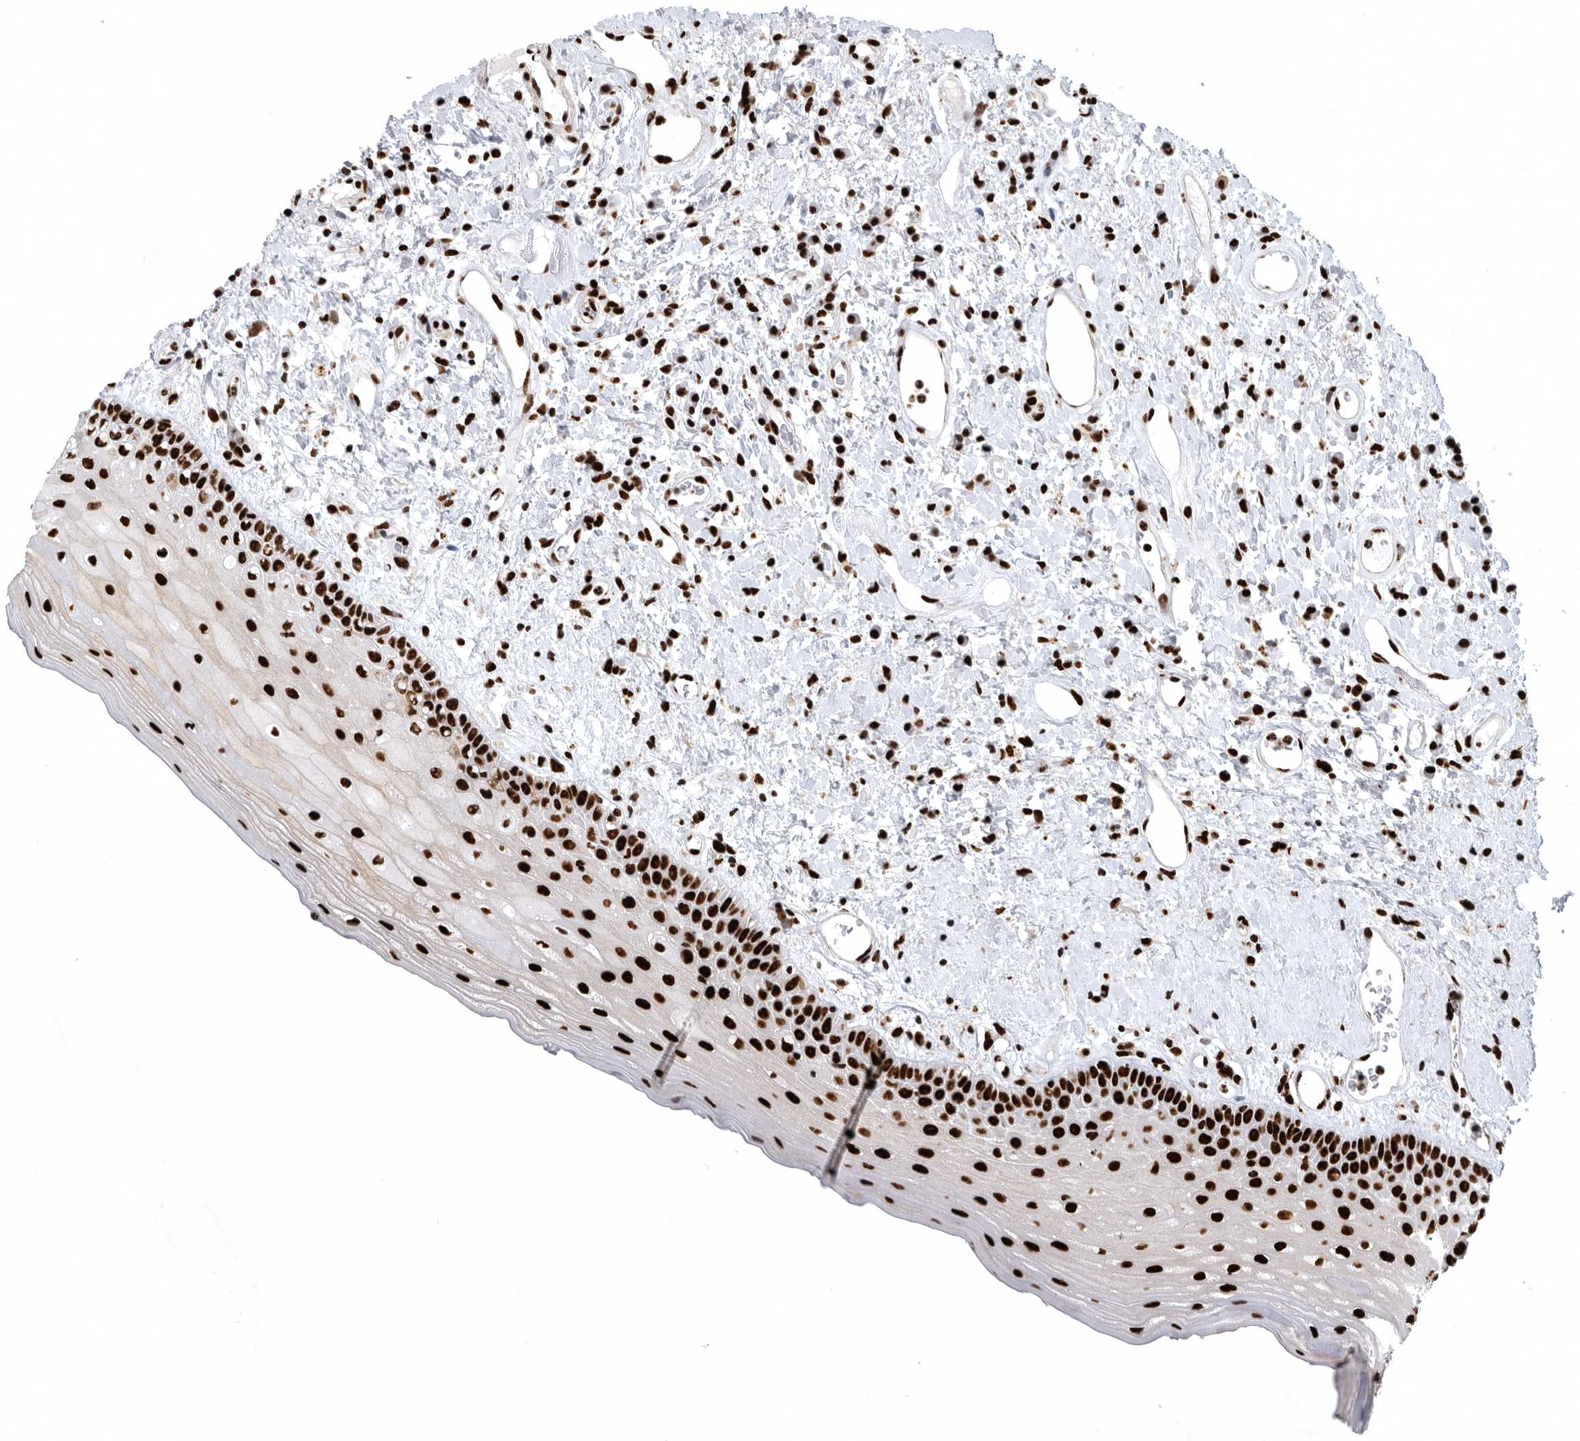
{"staining": {"intensity": "strong", "quantity": ">75%", "location": "nuclear"}, "tissue": "oral mucosa", "cell_type": "Squamous epithelial cells", "image_type": "normal", "snomed": [{"axis": "morphology", "description": "Normal tissue, NOS"}, {"axis": "topography", "description": "Oral tissue"}], "caption": "Immunohistochemical staining of benign human oral mucosa displays >75% levels of strong nuclear protein positivity in about >75% of squamous epithelial cells.", "gene": "BCLAF1", "patient": {"sex": "female", "age": 76}}